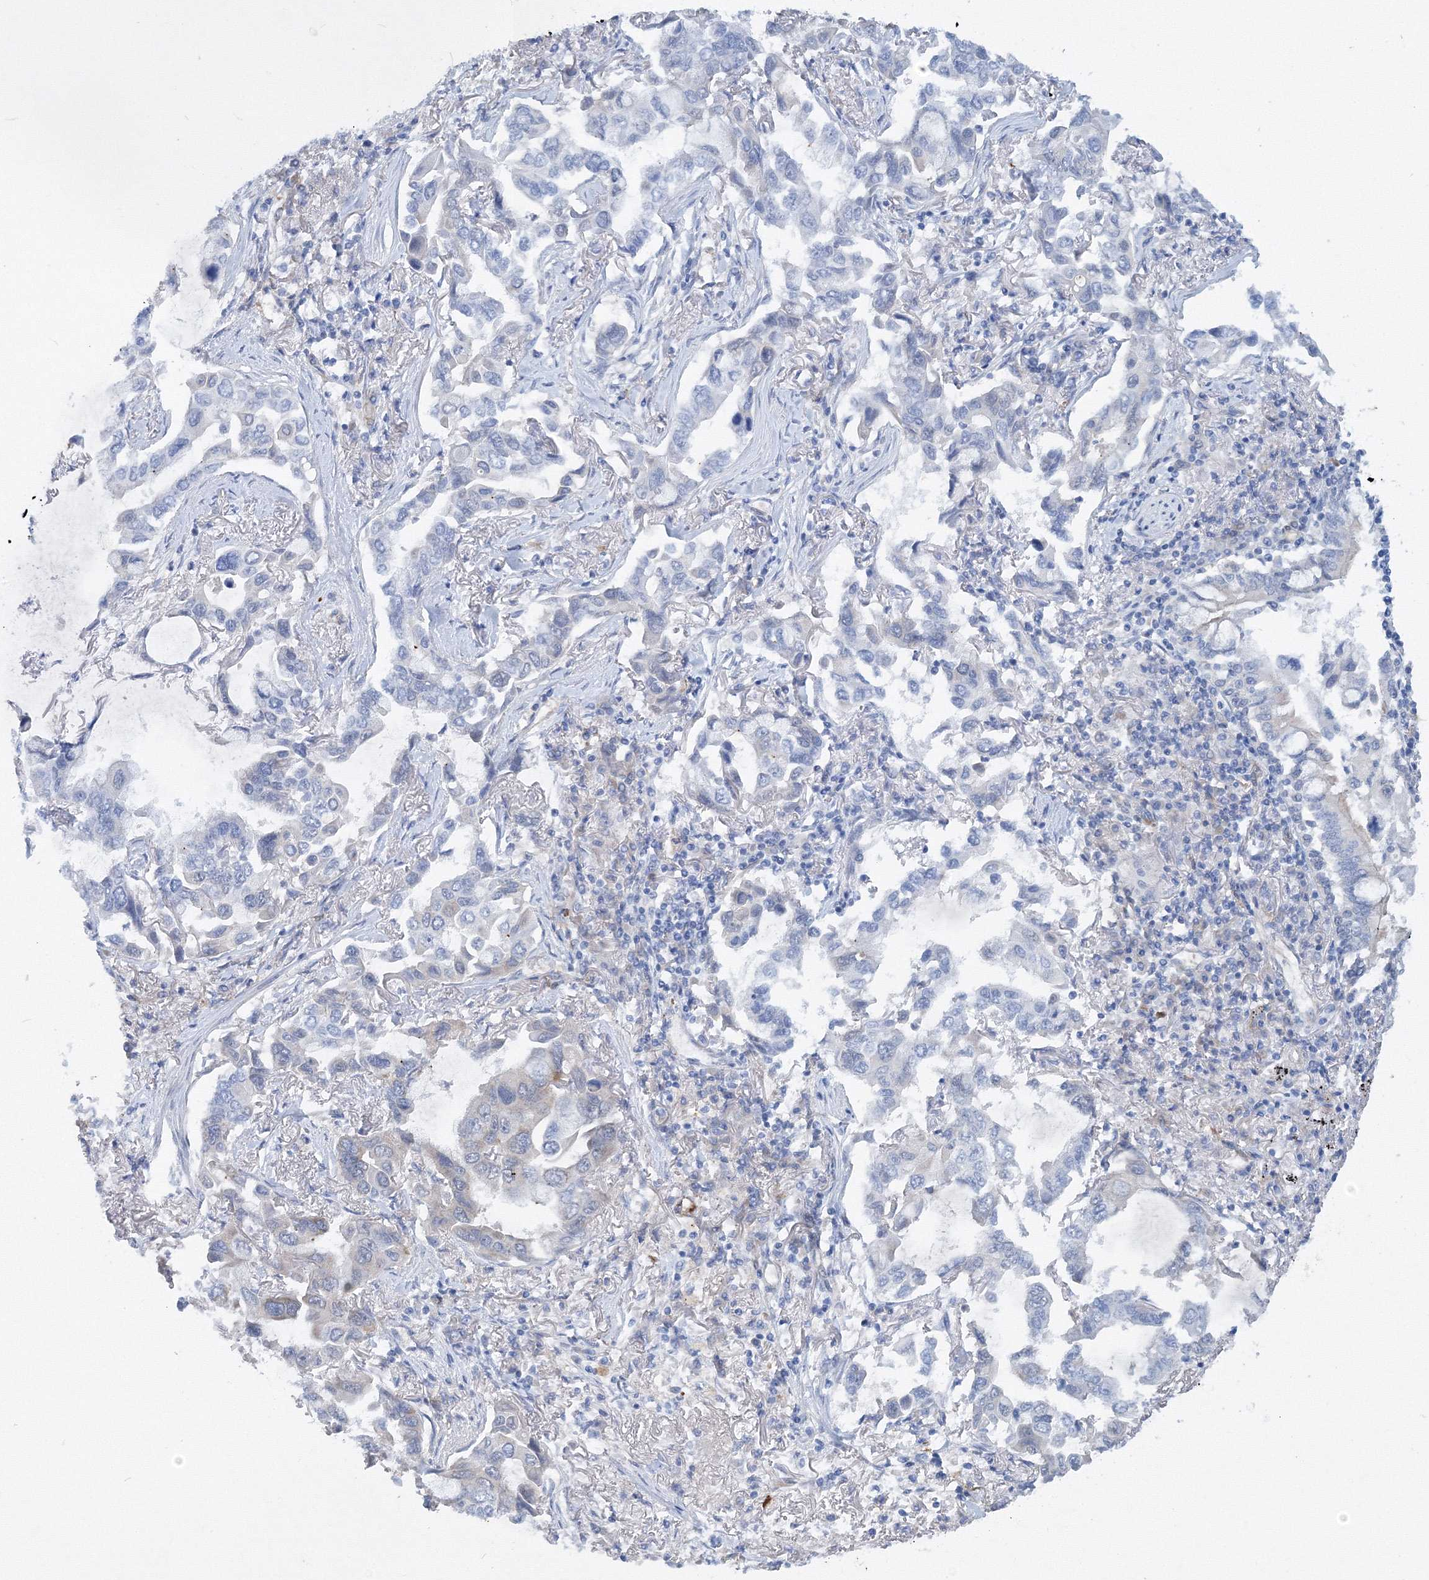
{"staining": {"intensity": "negative", "quantity": "none", "location": "none"}, "tissue": "lung cancer", "cell_type": "Tumor cells", "image_type": "cancer", "snomed": [{"axis": "morphology", "description": "Adenocarcinoma, NOS"}, {"axis": "topography", "description": "Lung"}], "caption": "Tumor cells are negative for brown protein staining in lung adenocarcinoma.", "gene": "TANC1", "patient": {"sex": "male", "age": 64}}